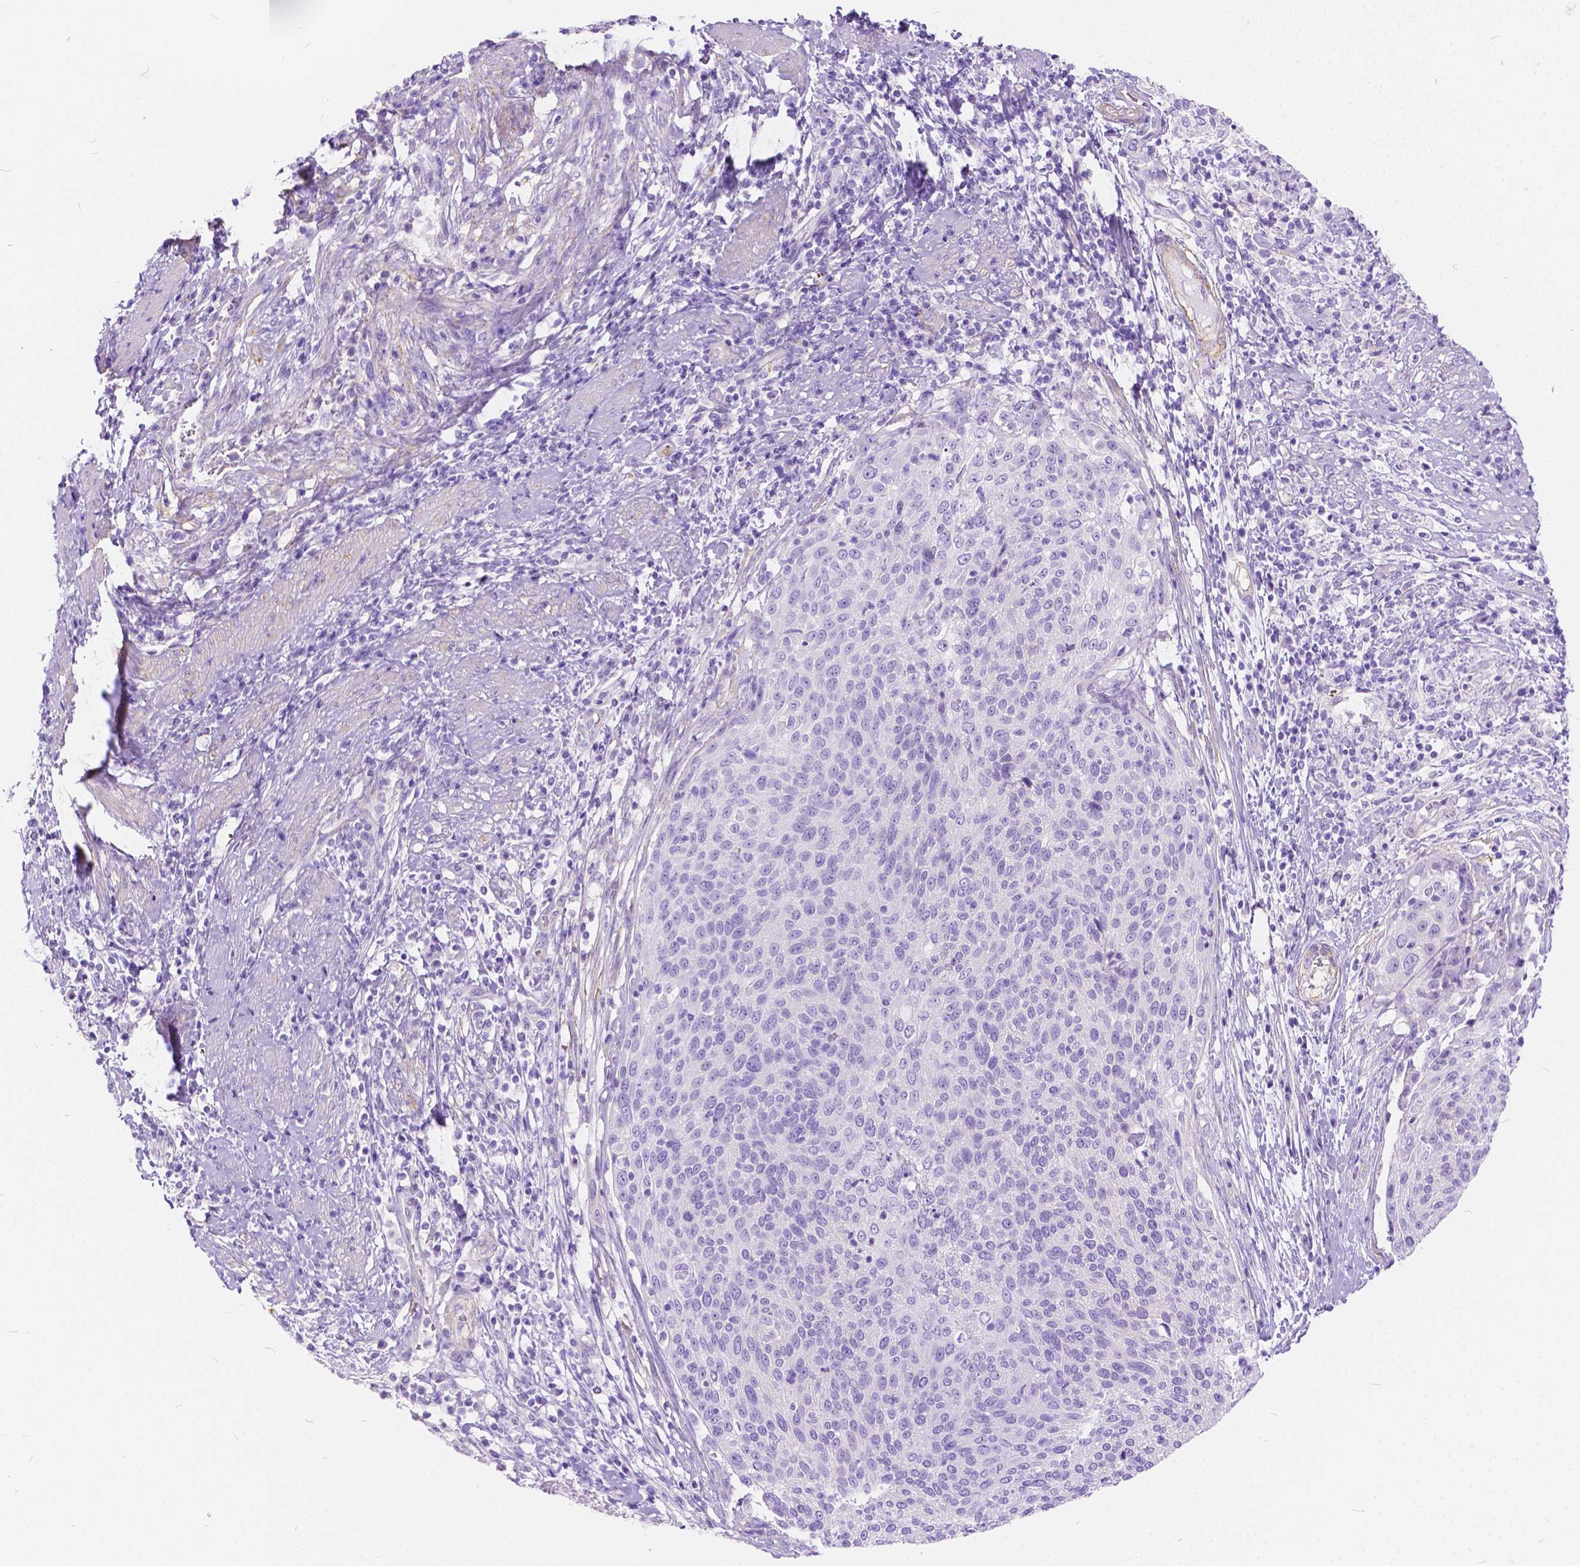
{"staining": {"intensity": "negative", "quantity": "none", "location": "none"}, "tissue": "cervical cancer", "cell_type": "Tumor cells", "image_type": "cancer", "snomed": [{"axis": "morphology", "description": "Squamous cell carcinoma, NOS"}, {"axis": "topography", "description": "Cervix"}], "caption": "Human cervical cancer (squamous cell carcinoma) stained for a protein using immunohistochemistry (IHC) reveals no expression in tumor cells.", "gene": "CHRM1", "patient": {"sex": "female", "age": 31}}